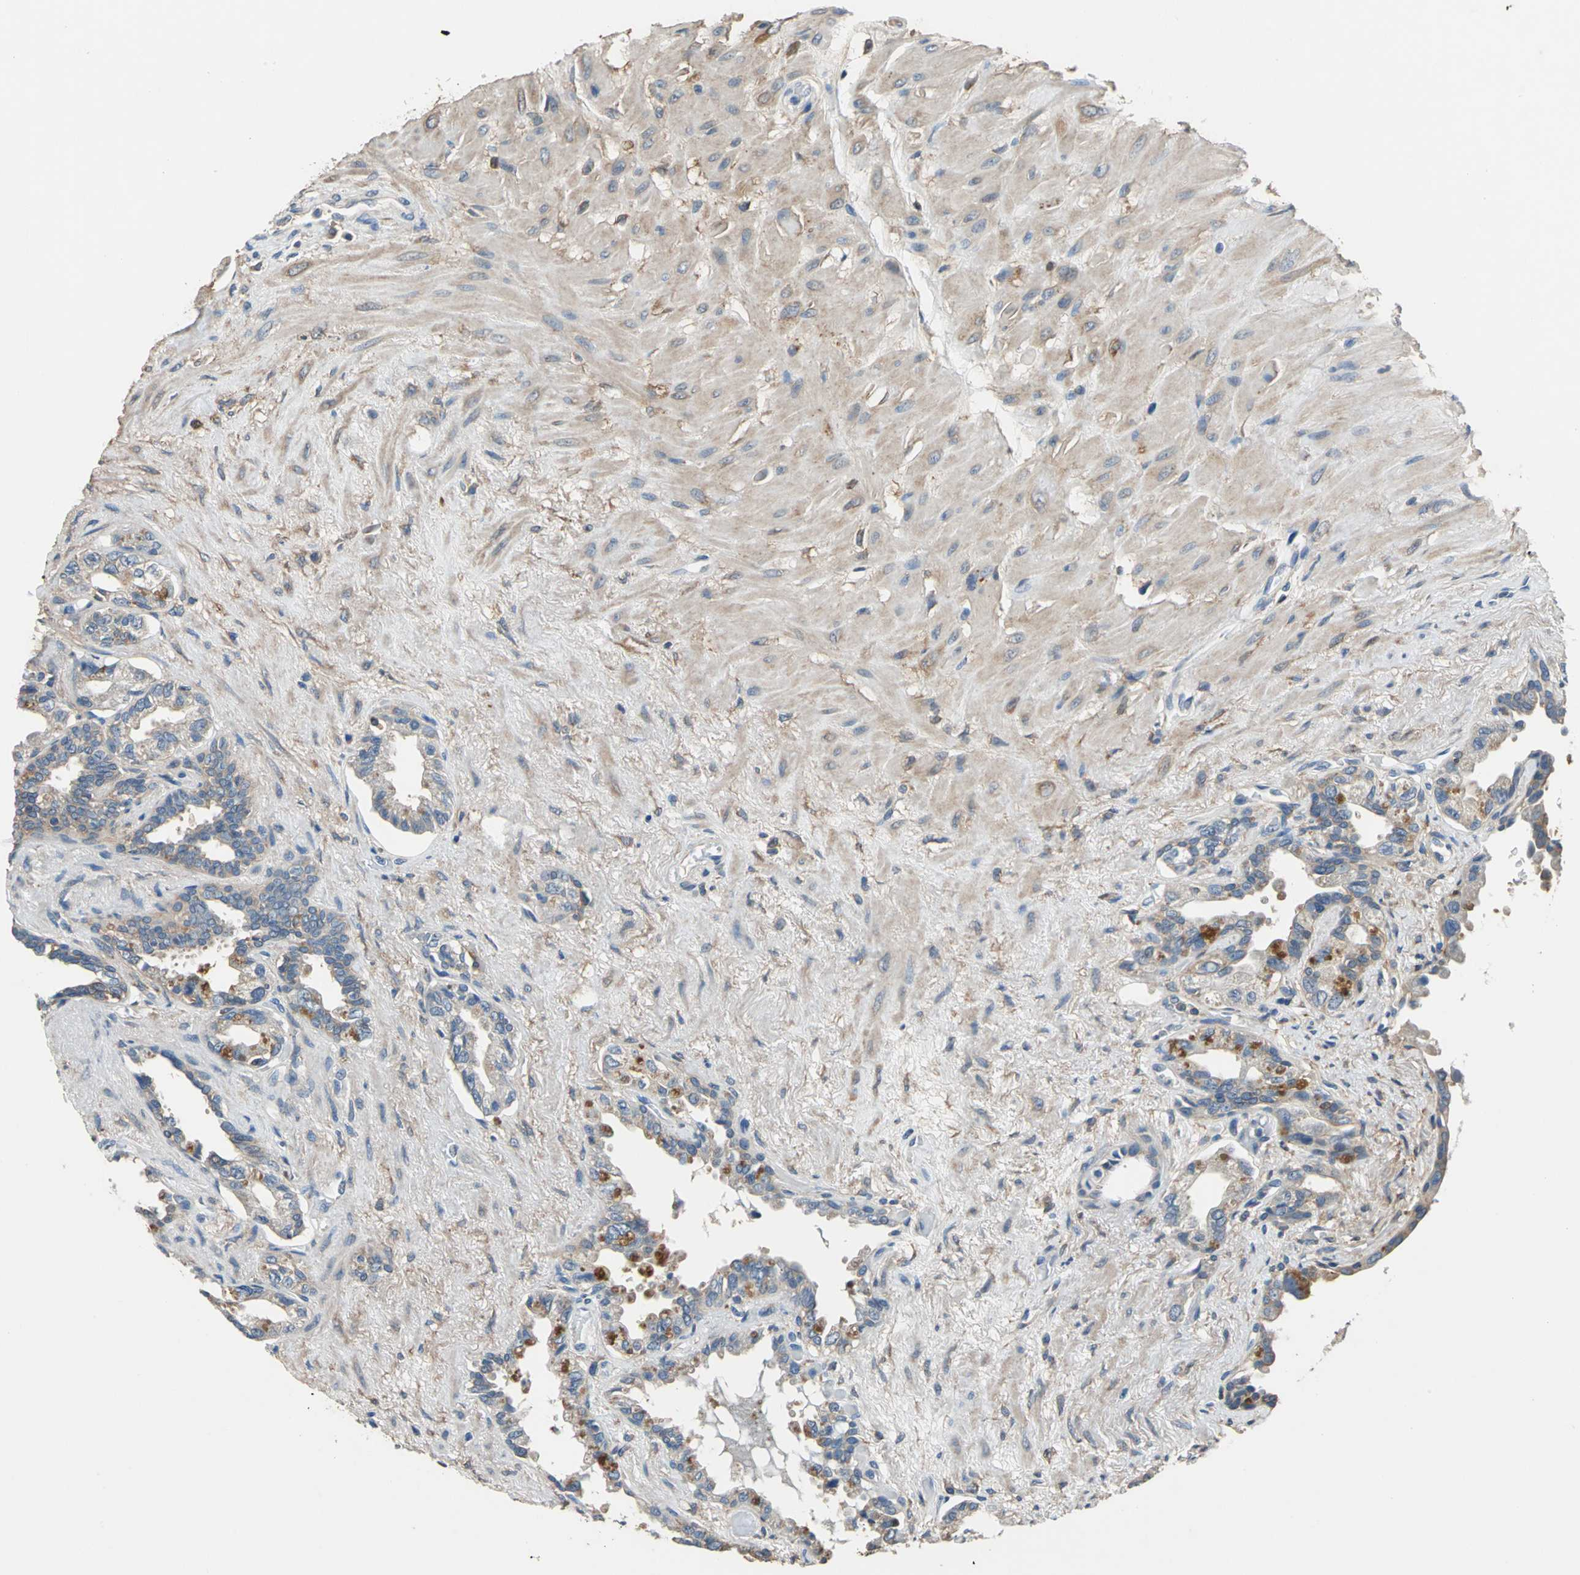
{"staining": {"intensity": "moderate", "quantity": "<25%", "location": "cytoplasmic/membranous"}, "tissue": "seminal vesicle", "cell_type": "Glandular cells", "image_type": "normal", "snomed": [{"axis": "morphology", "description": "Normal tissue, NOS"}, {"axis": "topography", "description": "Seminal veicle"}], "caption": "Moderate cytoplasmic/membranous expression for a protein is seen in approximately <25% of glandular cells of normal seminal vesicle using immunohistochemistry.", "gene": "PRKCA", "patient": {"sex": "male", "age": 61}}